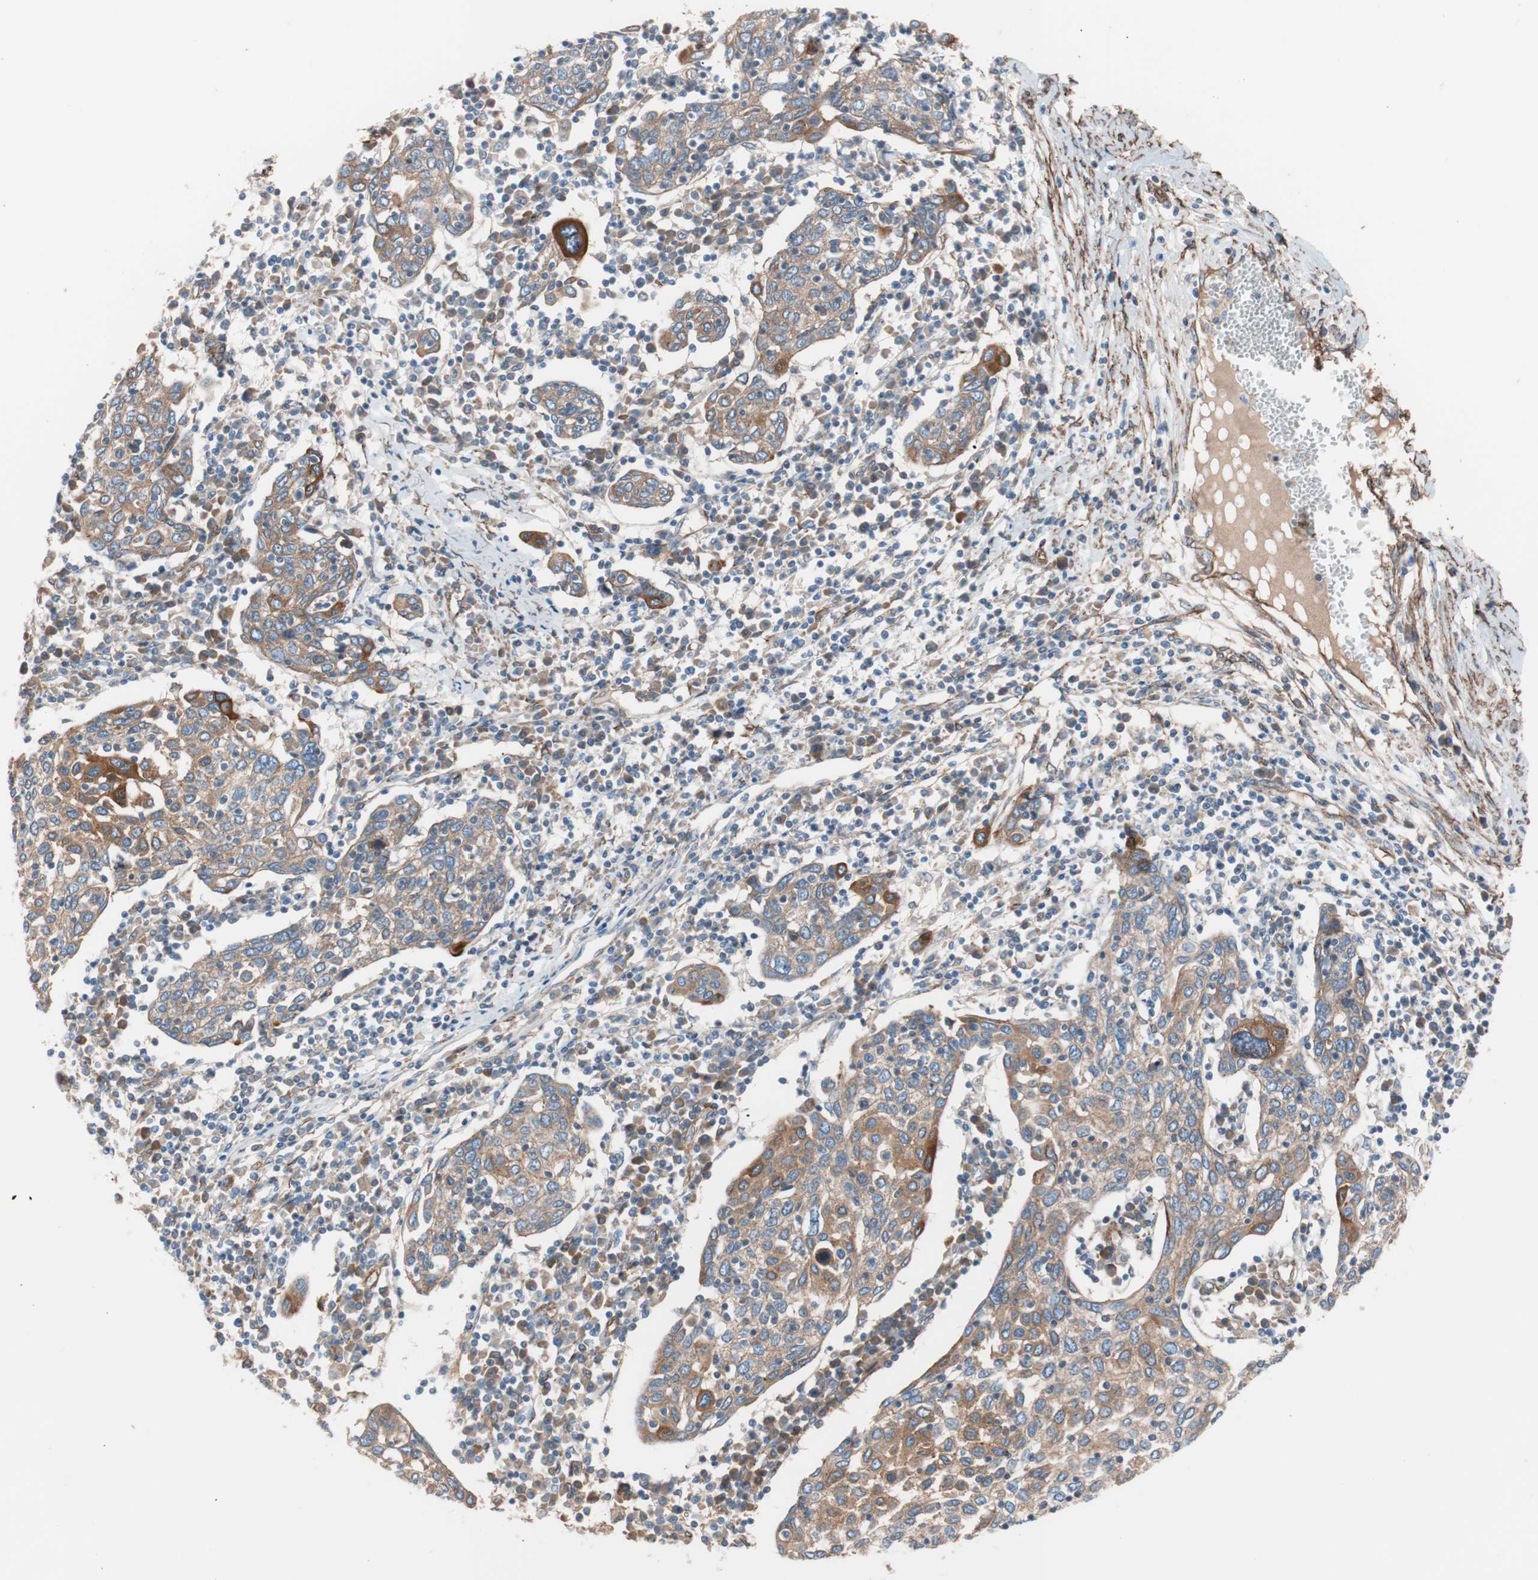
{"staining": {"intensity": "moderate", "quantity": ">75%", "location": "cytoplasmic/membranous"}, "tissue": "cervical cancer", "cell_type": "Tumor cells", "image_type": "cancer", "snomed": [{"axis": "morphology", "description": "Squamous cell carcinoma, NOS"}, {"axis": "topography", "description": "Cervix"}], "caption": "The photomicrograph shows immunohistochemical staining of cervical squamous cell carcinoma. There is moderate cytoplasmic/membranous expression is seen in approximately >75% of tumor cells.", "gene": "SPINT1", "patient": {"sex": "female", "age": 40}}